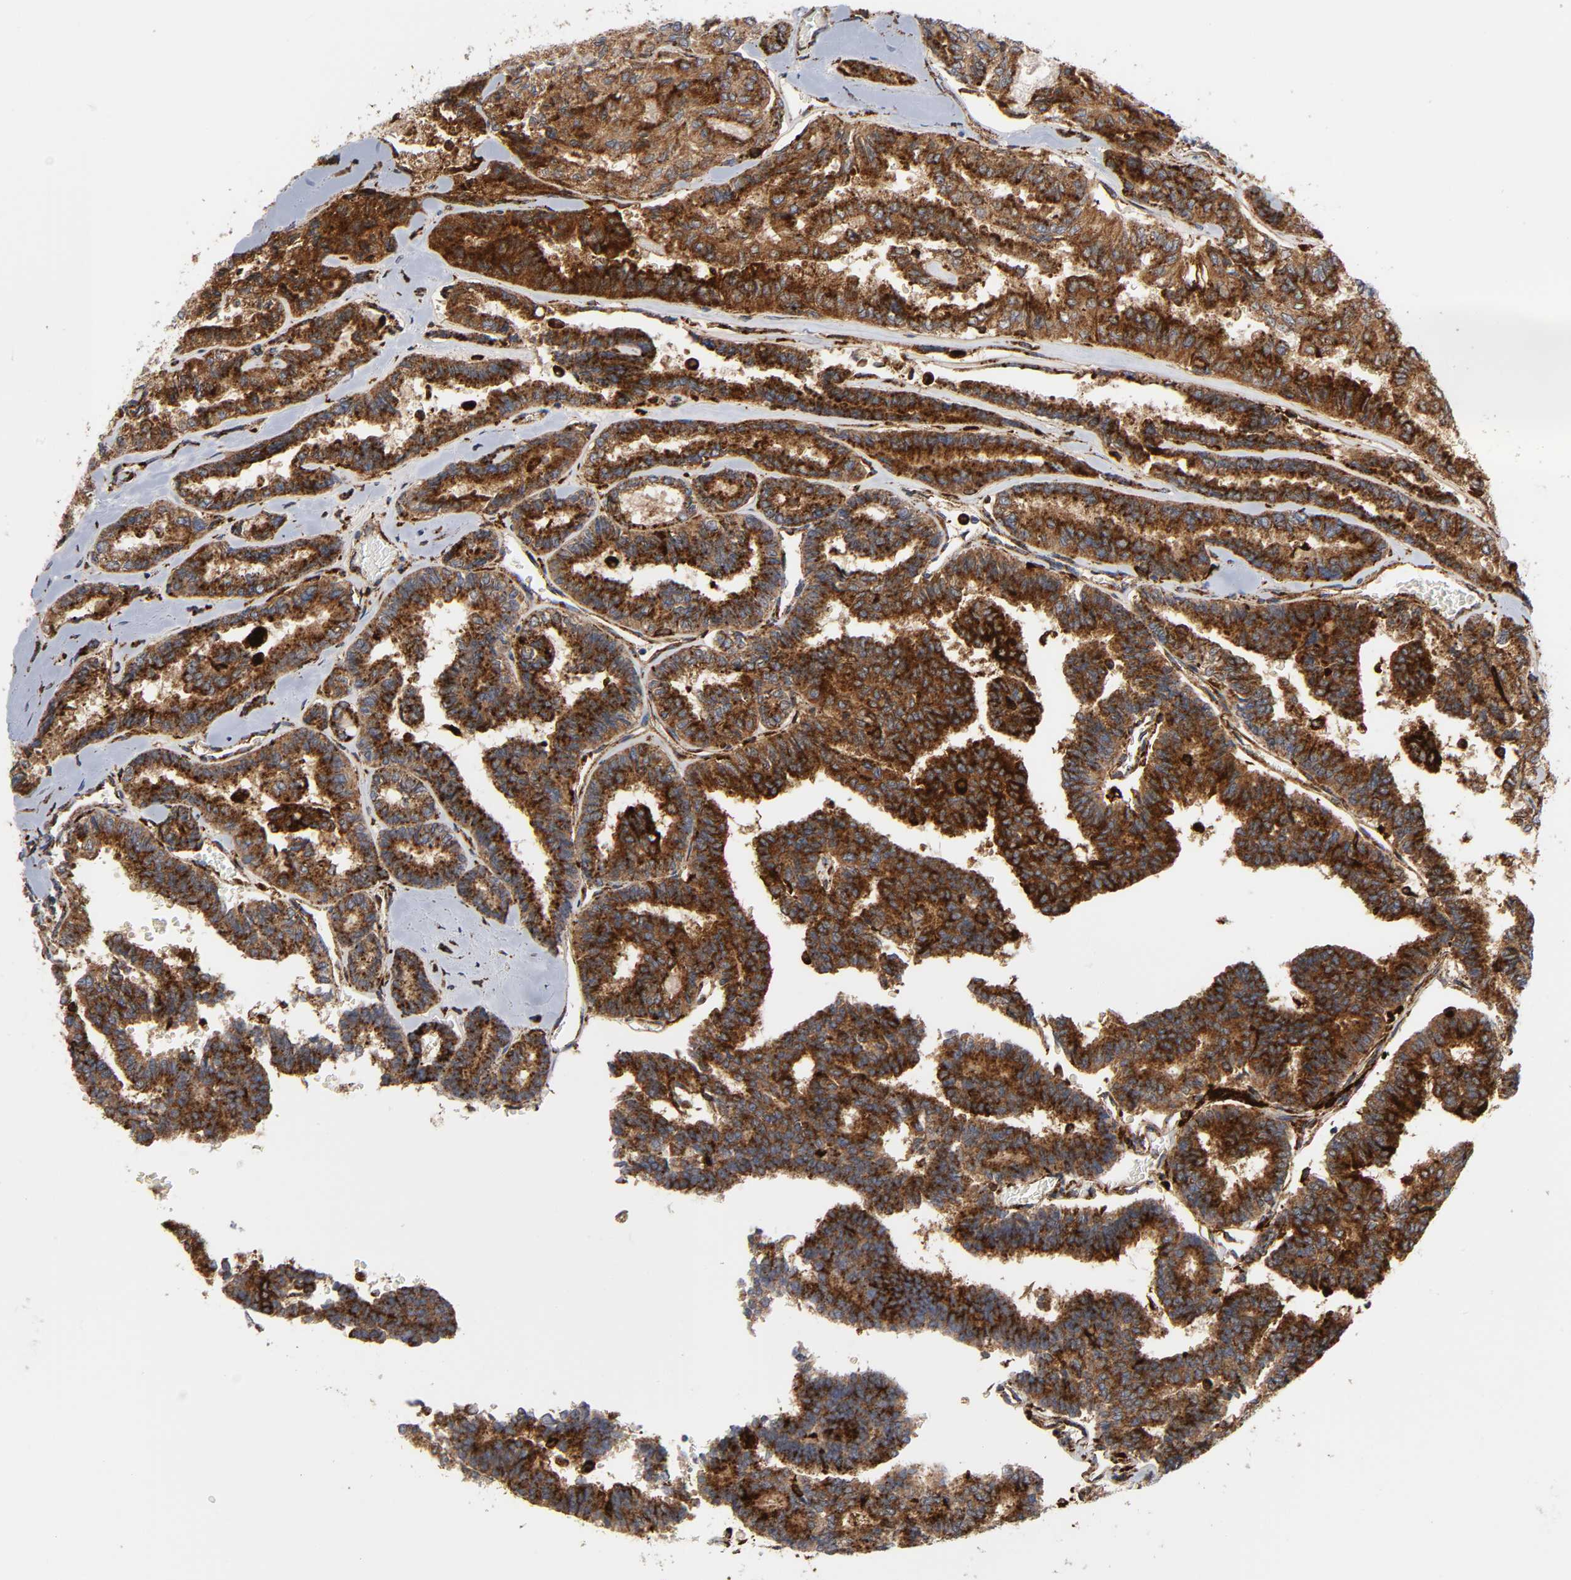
{"staining": {"intensity": "strong", "quantity": ">75%", "location": "cytoplasmic/membranous"}, "tissue": "thyroid cancer", "cell_type": "Tumor cells", "image_type": "cancer", "snomed": [{"axis": "morphology", "description": "Papillary adenocarcinoma, NOS"}, {"axis": "topography", "description": "Thyroid gland"}], "caption": "Immunohistochemistry histopathology image of neoplastic tissue: papillary adenocarcinoma (thyroid) stained using immunohistochemistry (IHC) shows high levels of strong protein expression localized specifically in the cytoplasmic/membranous of tumor cells, appearing as a cytoplasmic/membranous brown color.", "gene": "PSAP", "patient": {"sex": "female", "age": 35}}